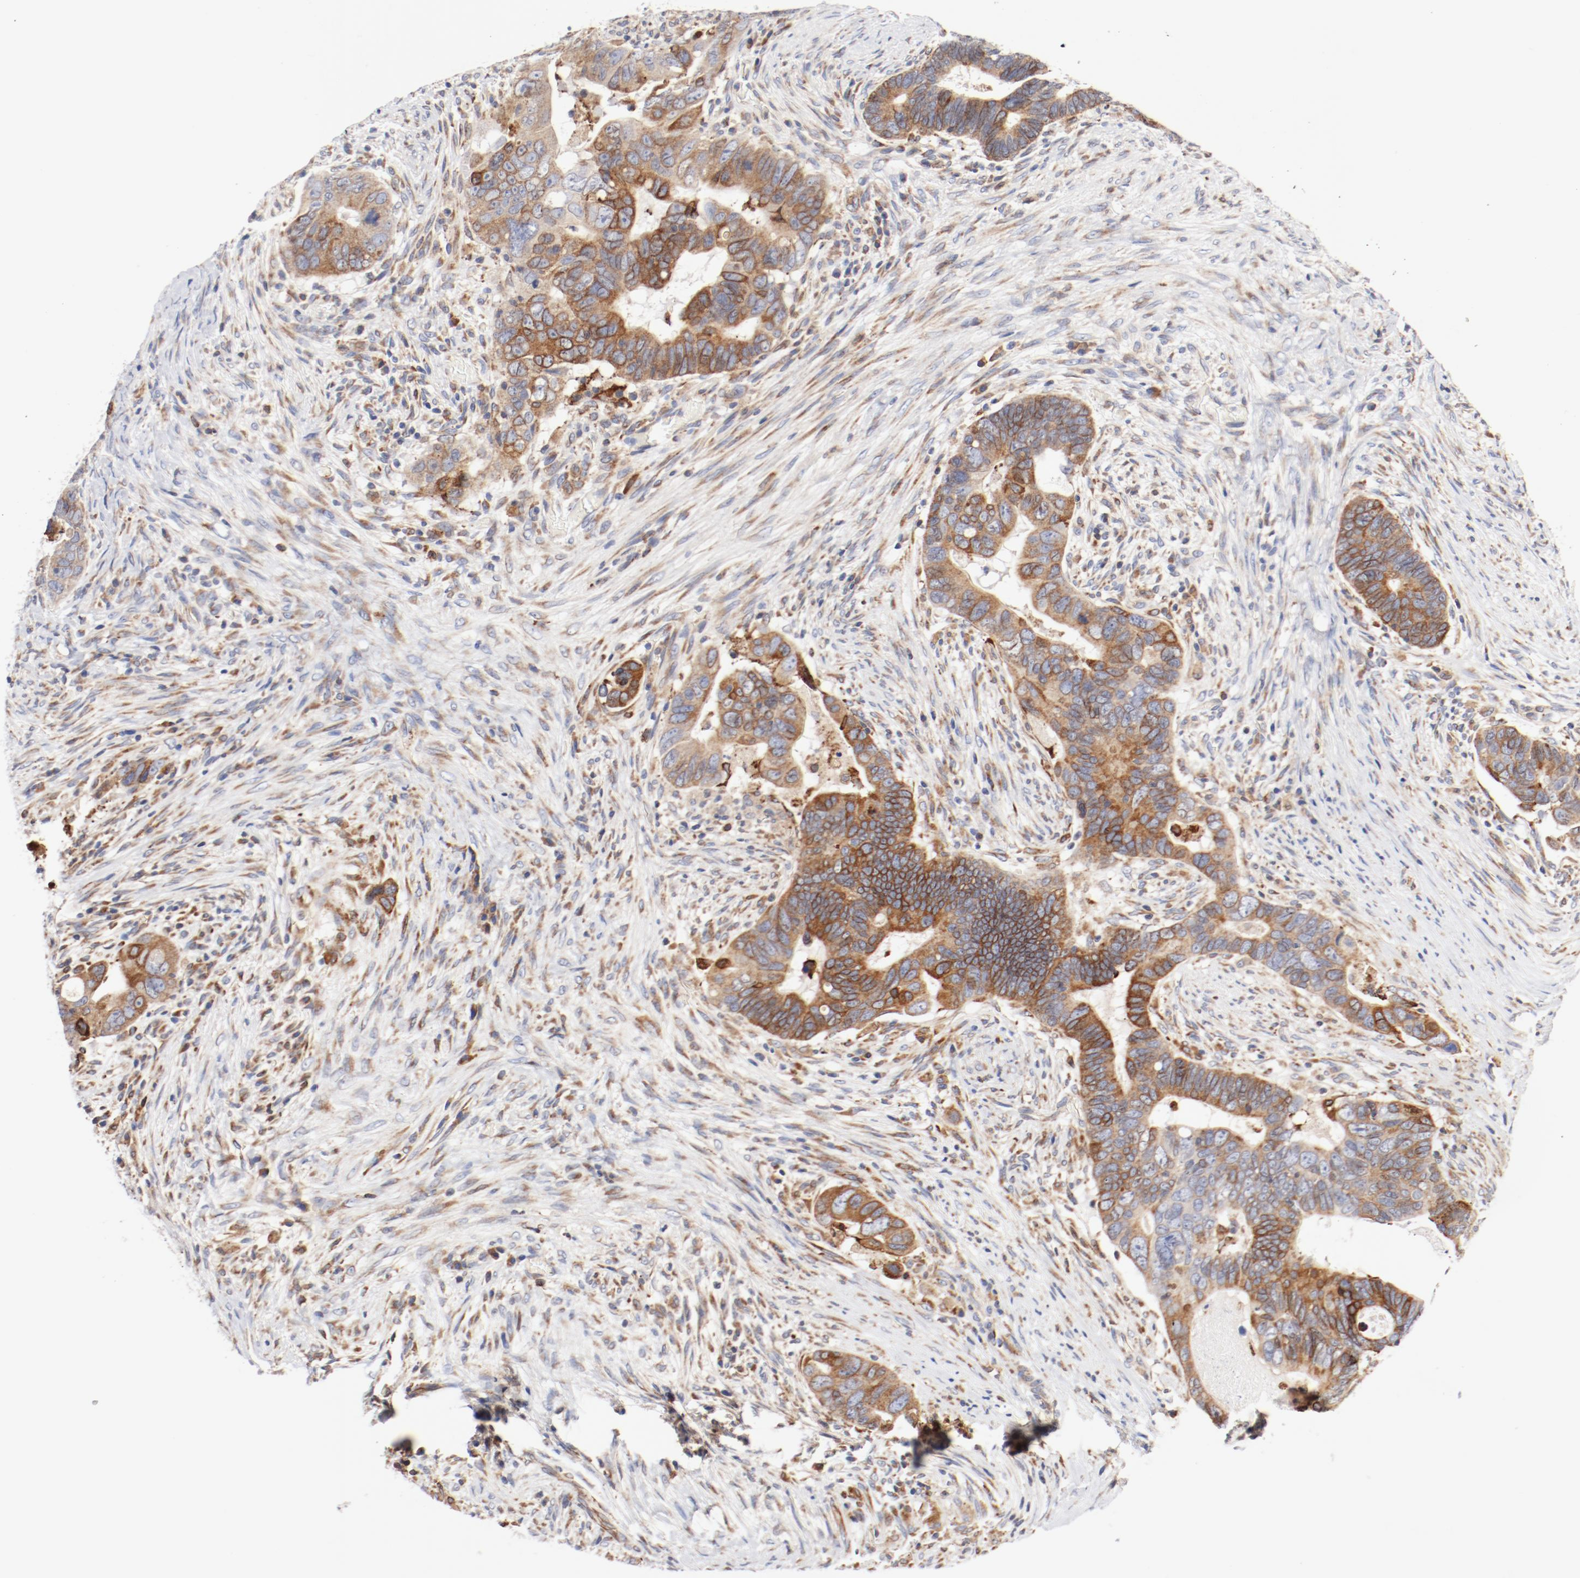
{"staining": {"intensity": "moderate", "quantity": ">75%", "location": "cytoplasmic/membranous"}, "tissue": "colorectal cancer", "cell_type": "Tumor cells", "image_type": "cancer", "snomed": [{"axis": "morphology", "description": "Adenocarcinoma, NOS"}, {"axis": "topography", "description": "Rectum"}], "caption": "Human adenocarcinoma (colorectal) stained for a protein (brown) demonstrates moderate cytoplasmic/membranous positive expression in approximately >75% of tumor cells.", "gene": "PDPK1", "patient": {"sex": "male", "age": 53}}